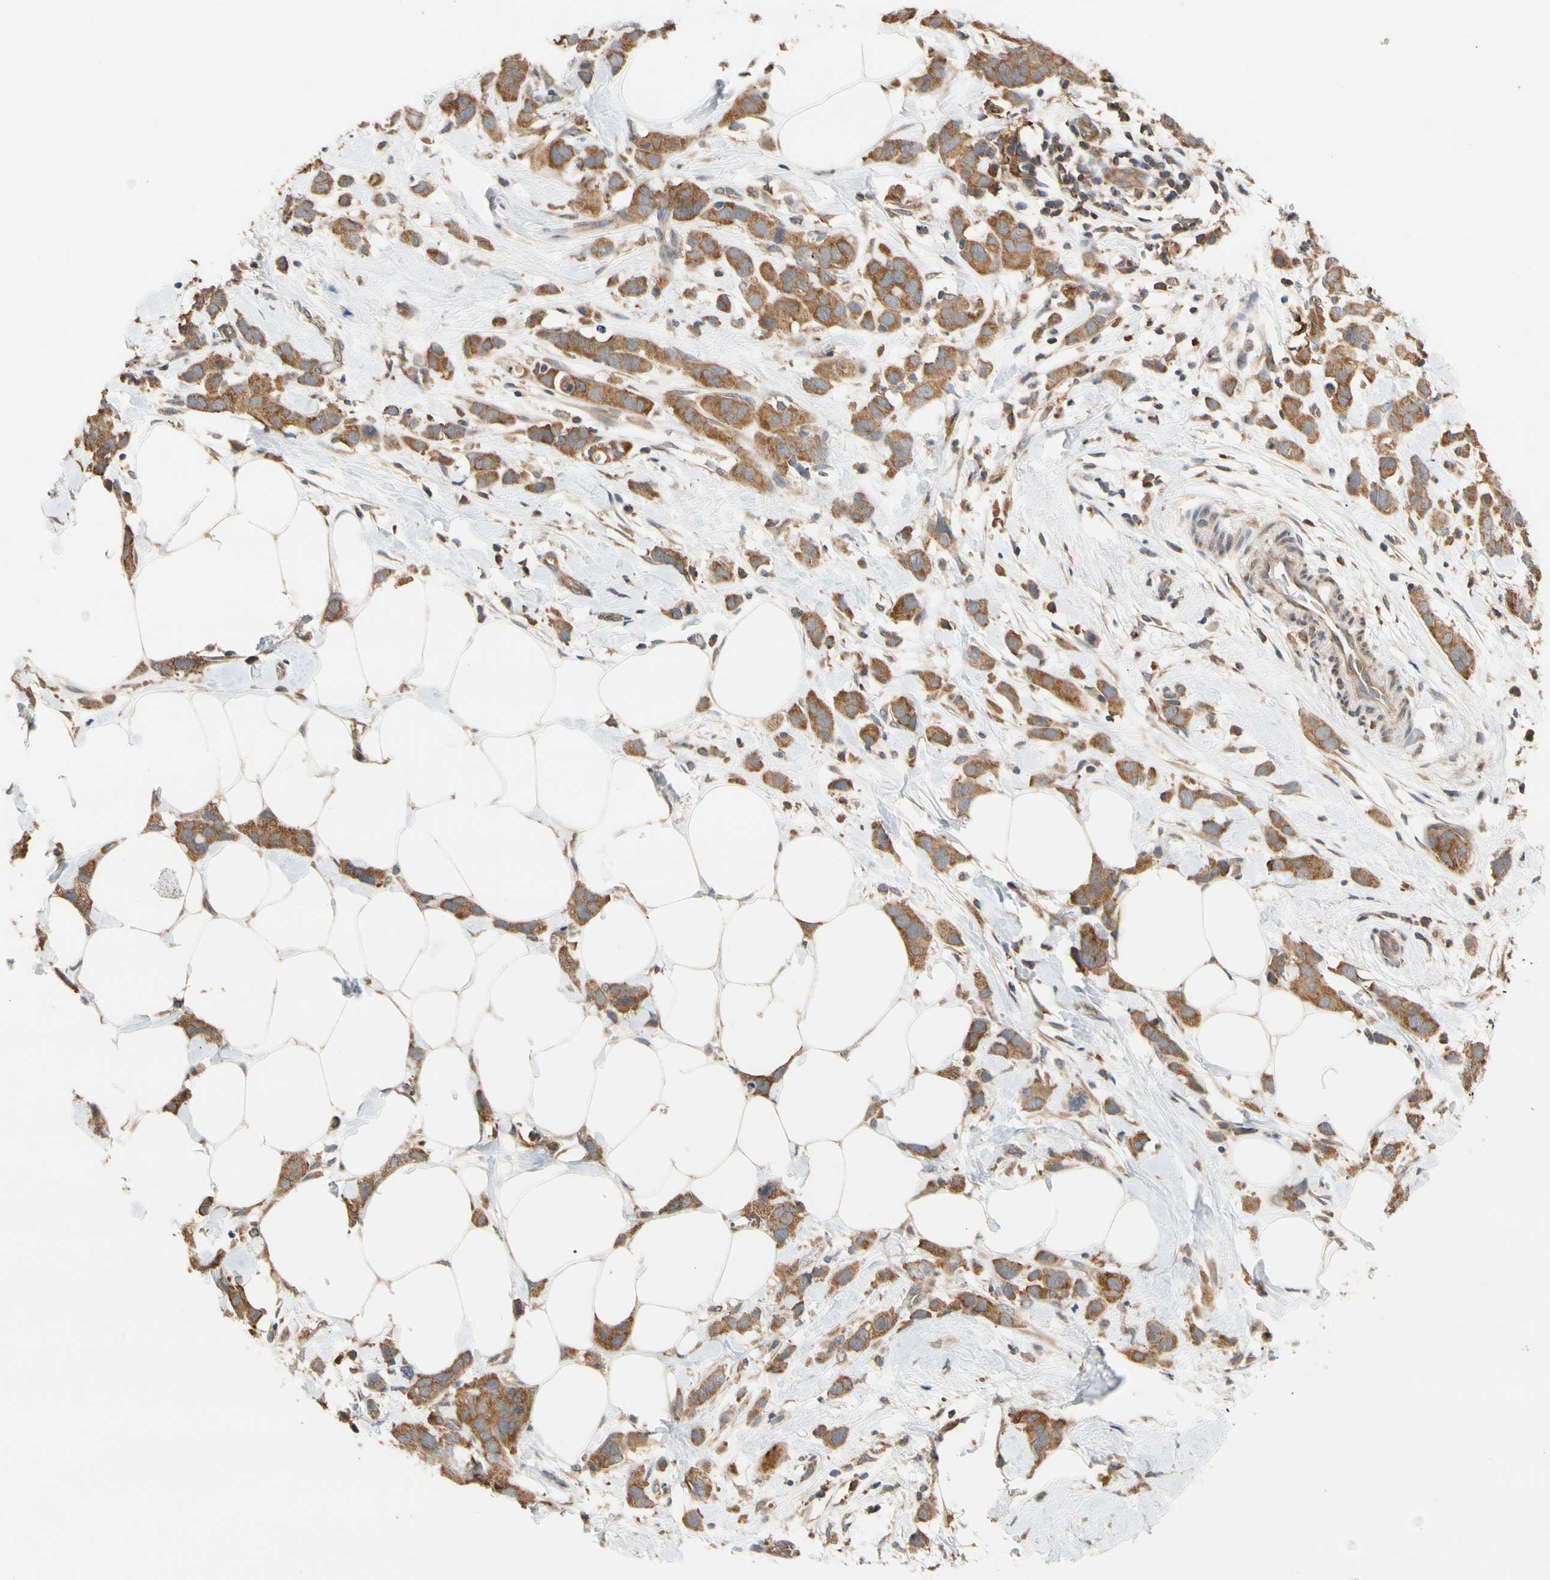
{"staining": {"intensity": "moderate", "quantity": ">75%", "location": "cytoplasmic/membranous"}, "tissue": "breast cancer", "cell_type": "Tumor cells", "image_type": "cancer", "snomed": [{"axis": "morphology", "description": "Normal tissue, NOS"}, {"axis": "morphology", "description": "Duct carcinoma"}, {"axis": "topography", "description": "Breast"}], "caption": "Moderate cytoplasmic/membranous staining is seen in approximately >75% of tumor cells in breast cancer.", "gene": "ANKHD1", "patient": {"sex": "female", "age": 50}}